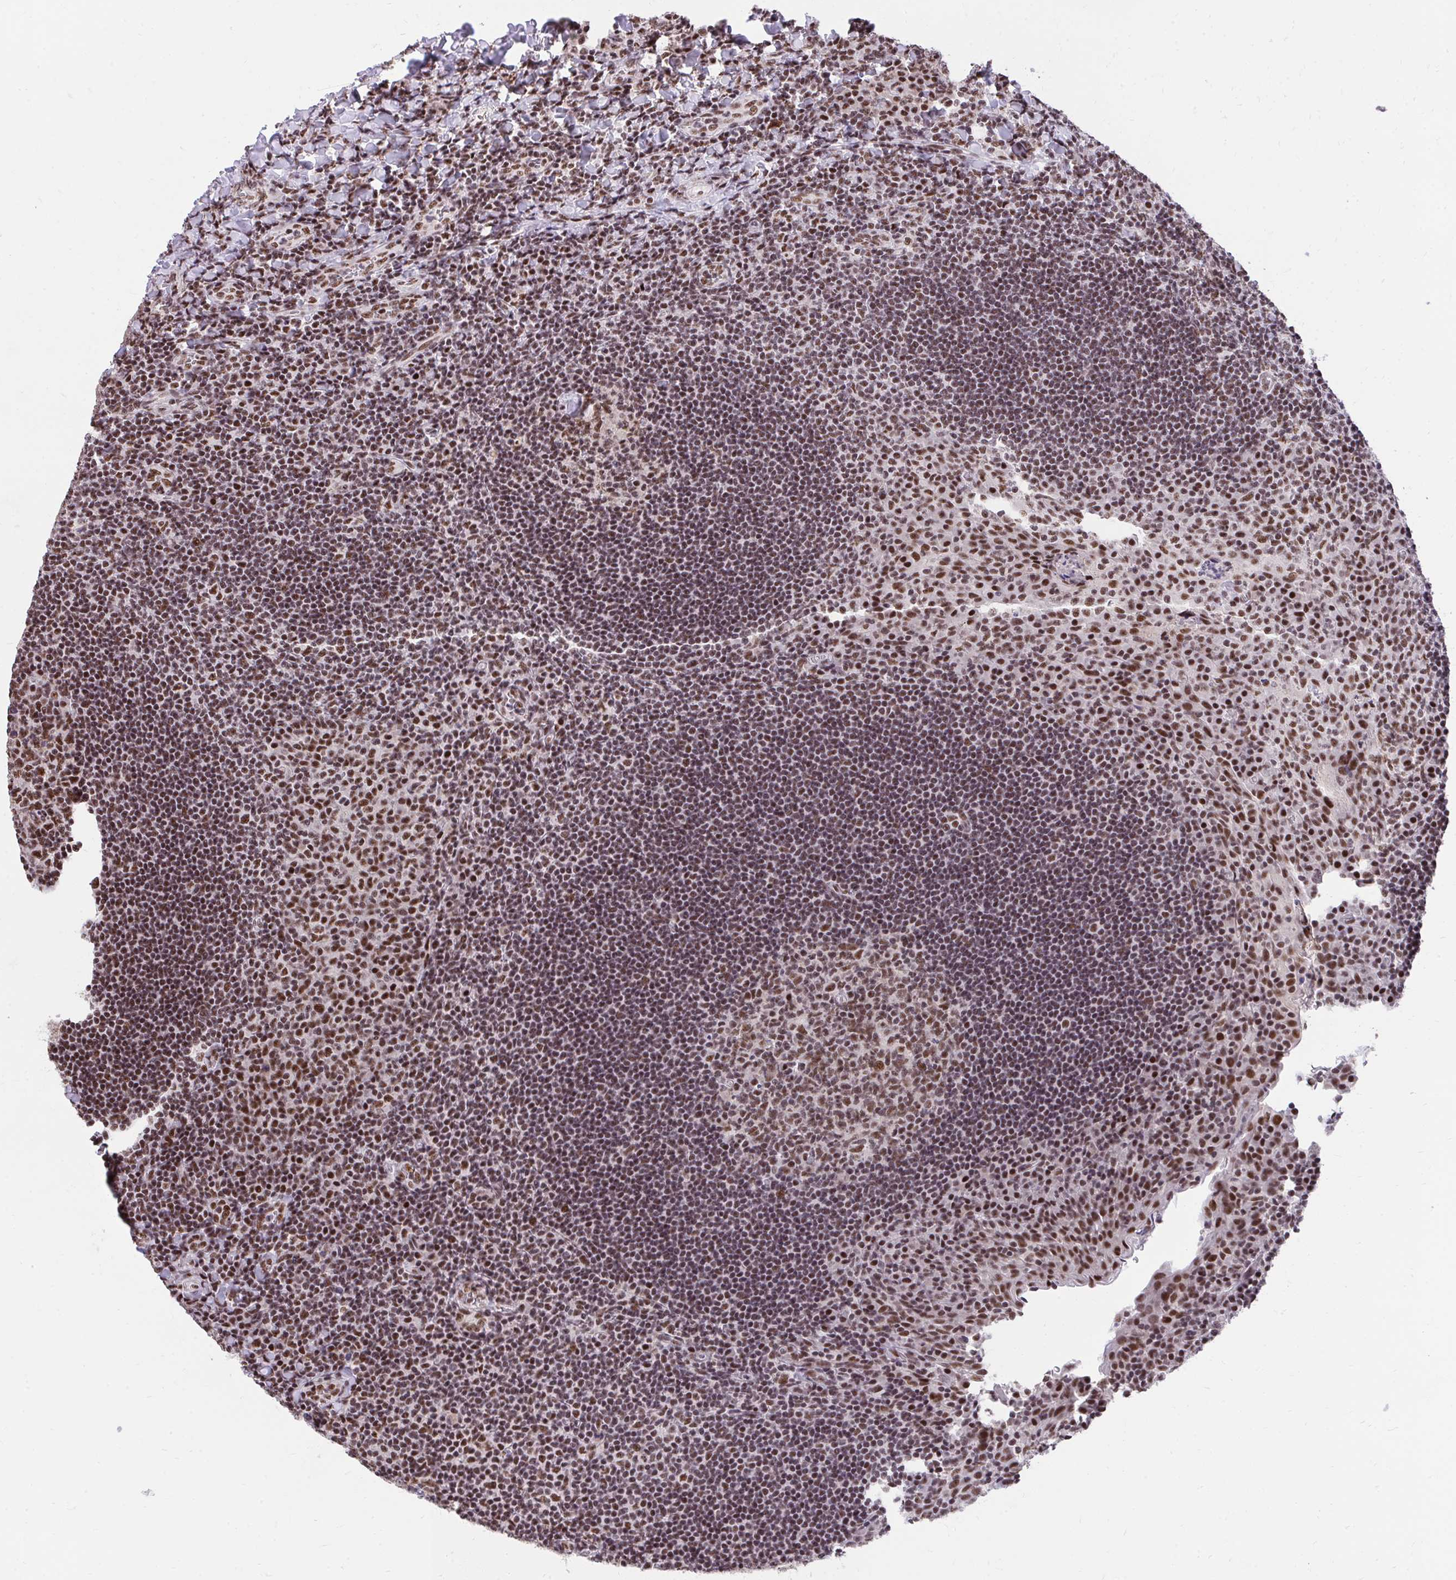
{"staining": {"intensity": "moderate", "quantity": ">75%", "location": "nuclear"}, "tissue": "tonsil", "cell_type": "Germinal center cells", "image_type": "normal", "snomed": [{"axis": "morphology", "description": "Normal tissue, NOS"}, {"axis": "topography", "description": "Tonsil"}], "caption": "Immunohistochemistry image of benign tonsil: tonsil stained using immunohistochemistry (IHC) reveals medium levels of moderate protein expression localized specifically in the nuclear of germinal center cells, appearing as a nuclear brown color.", "gene": "SYNE4", "patient": {"sex": "male", "age": 17}}